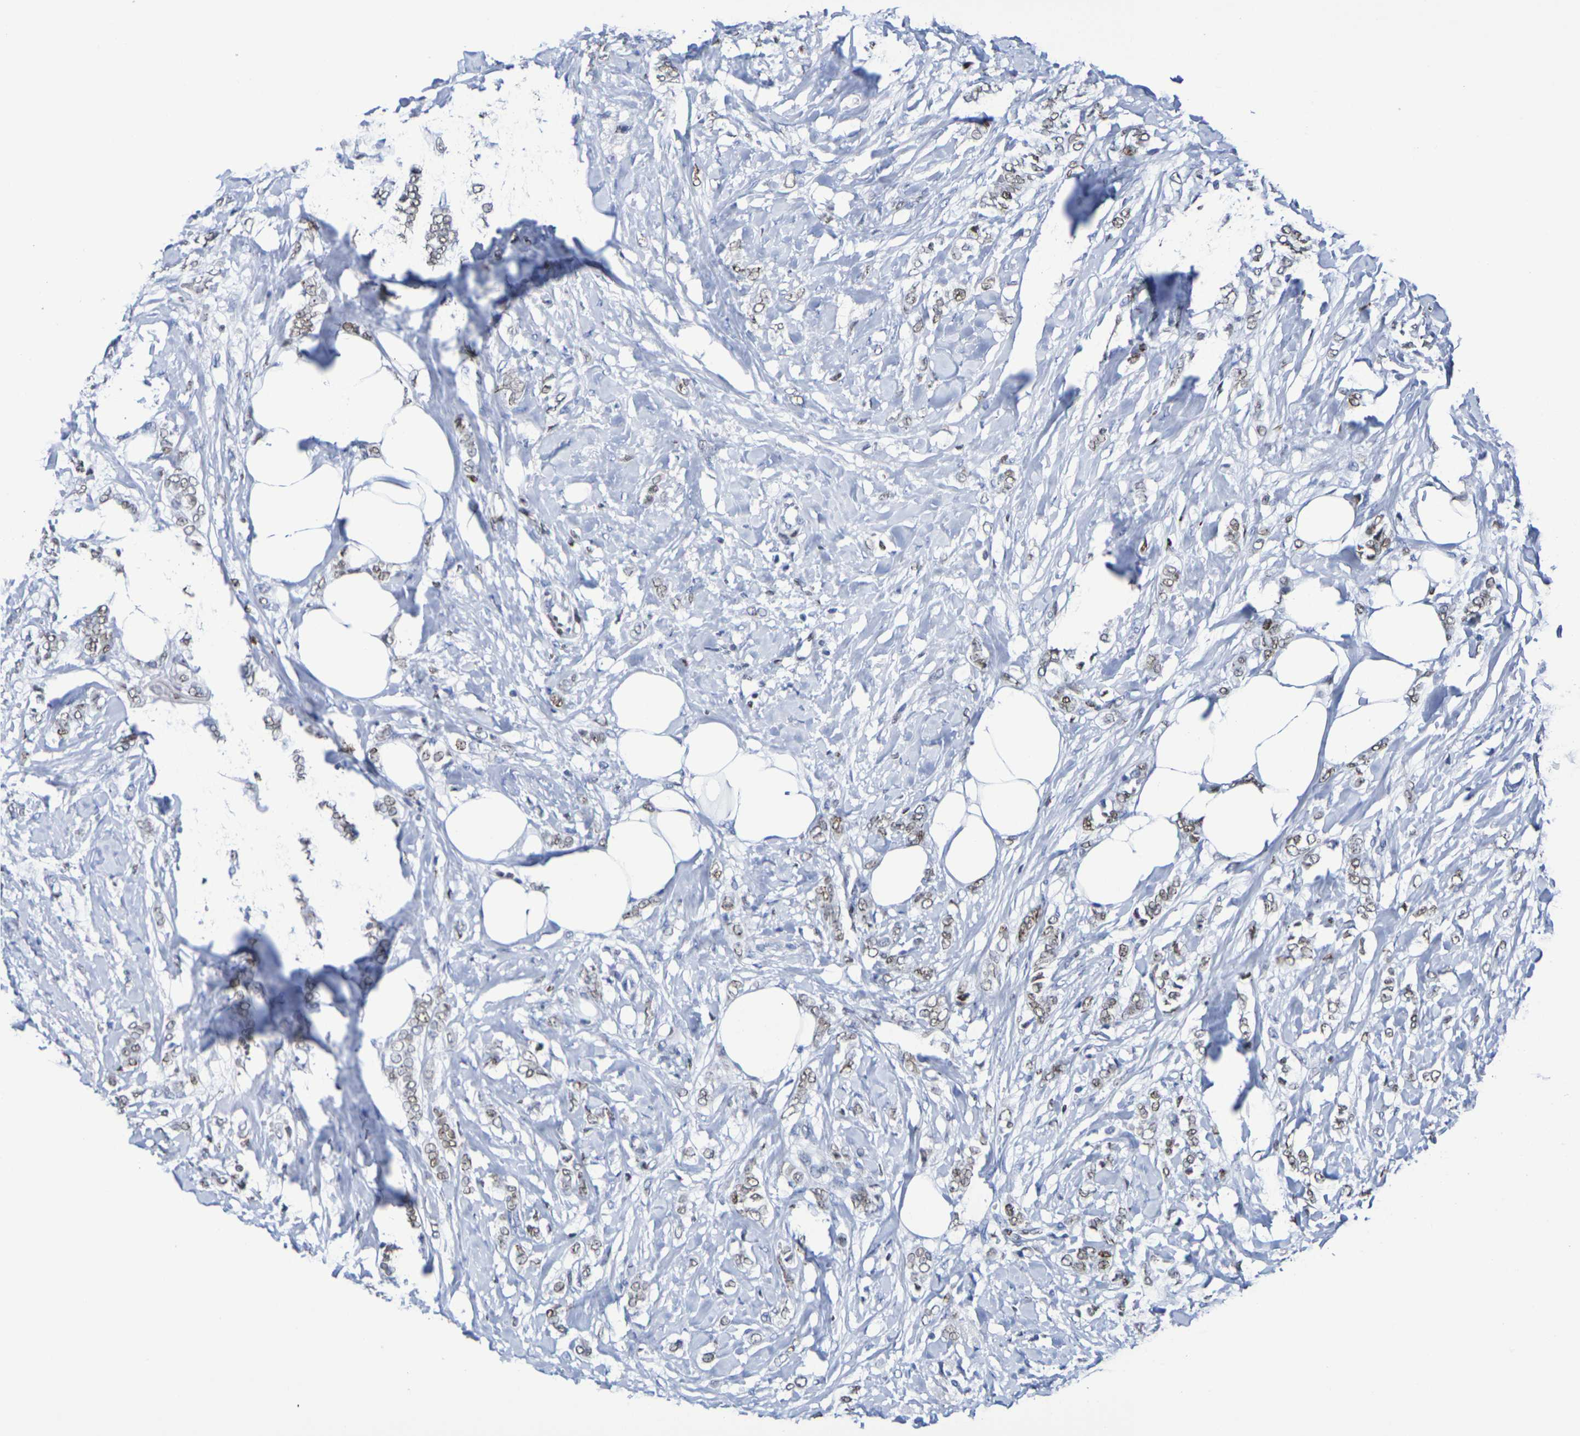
{"staining": {"intensity": "weak", "quantity": ">75%", "location": "nuclear"}, "tissue": "breast cancer", "cell_type": "Tumor cells", "image_type": "cancer", "snomed": [{"axis": "morphology", "description": "Lobular carcinoma, in situ"}, {"axis": "morphology", "description": "Lobular carcinoma"}, {"axis": "topography", "description": "Breast"}], "caption": "This image demonstrates IHC staining of breast lobular carcinoma in situ, with low weak nuclear expression in about >75% of tumor cells.", "gene": "H1-5", "patient": {"sex": "female", "age": 41}}